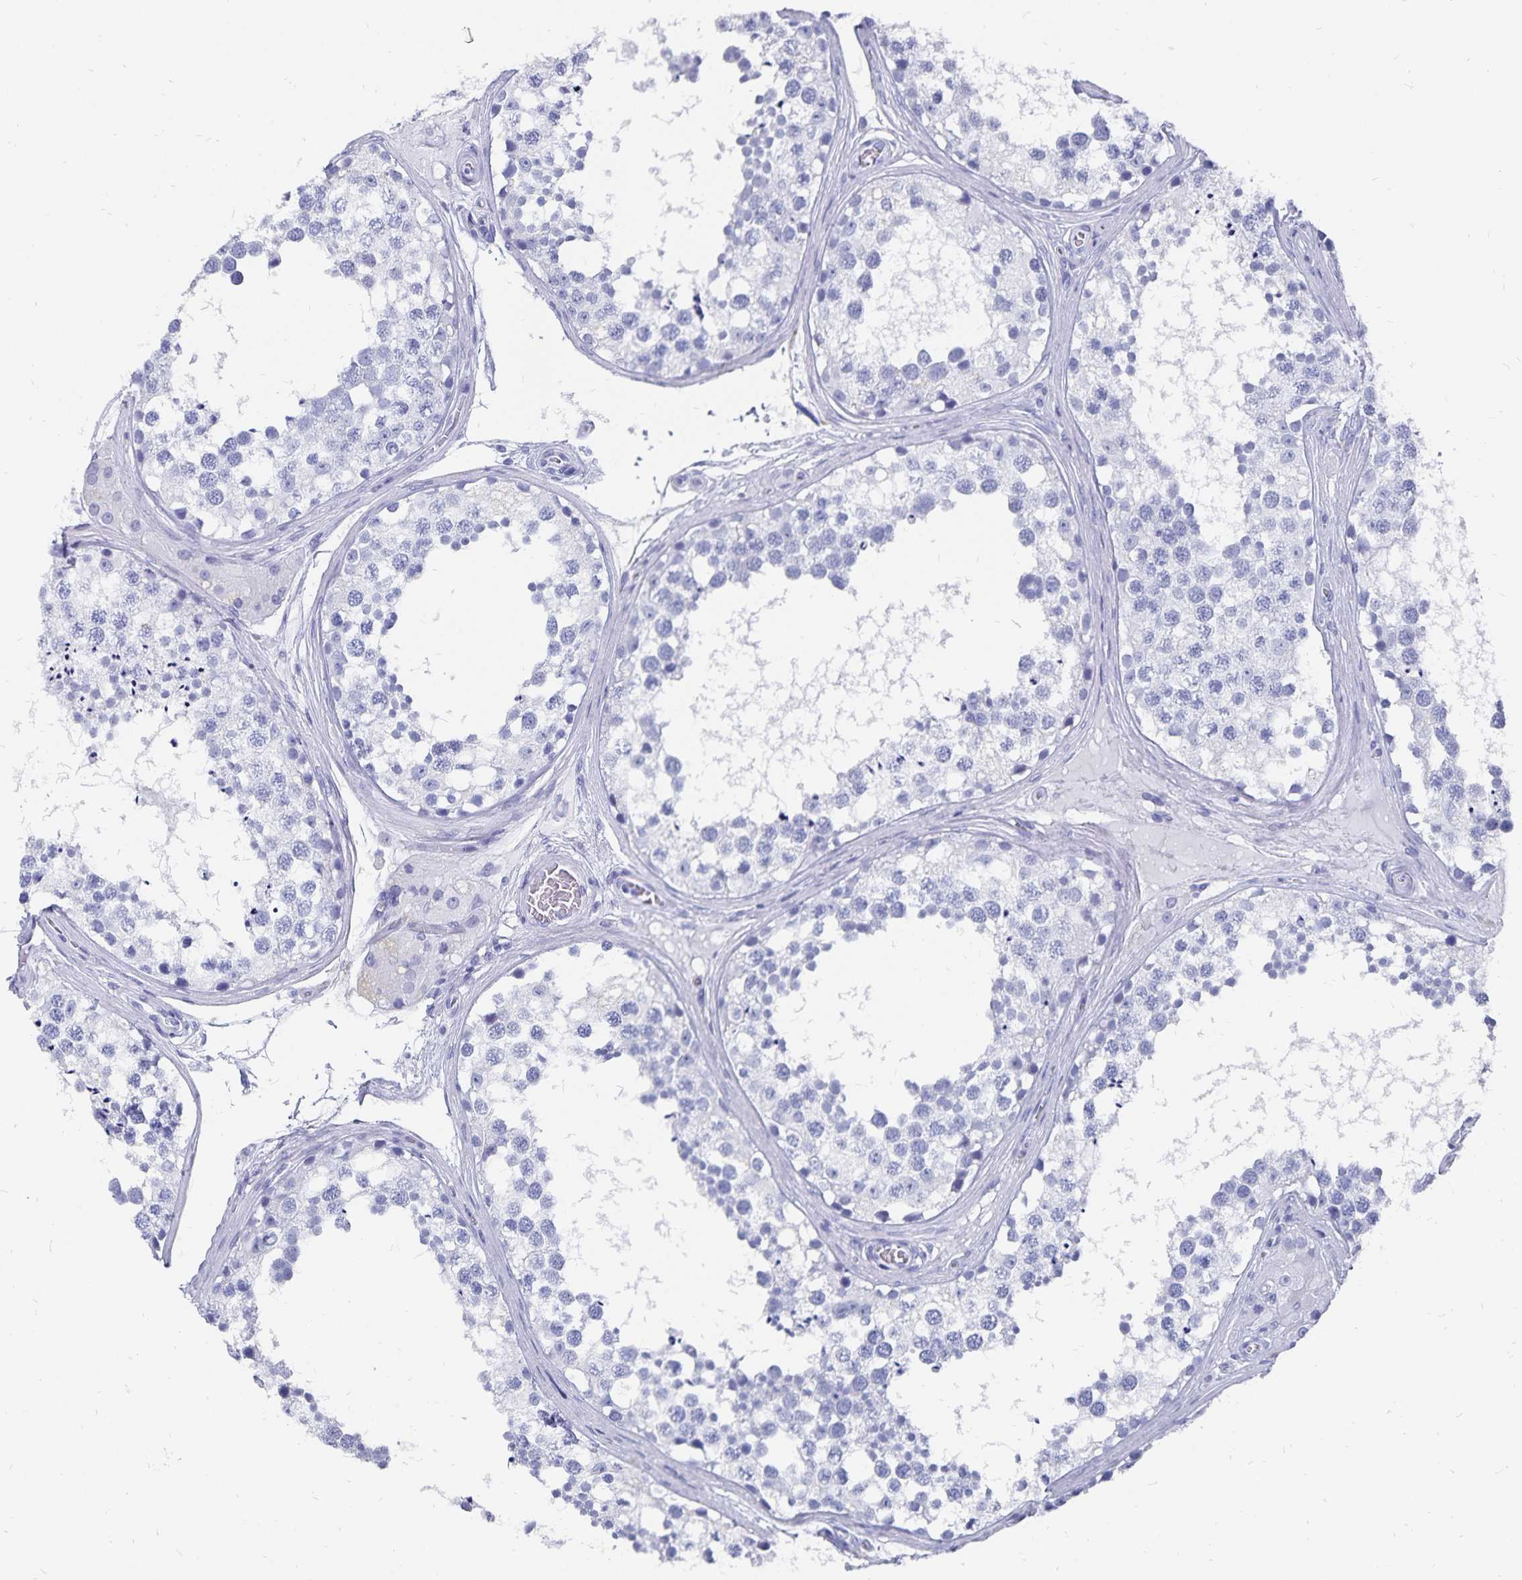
{"staining": {"intensity": "negative", "quantity": "none", "location": "none"}, "tissue": "testis", "cell_type": "Cells in seminiferous ducts", "image_type": "normal", "snomed": [{"axis": "morphology", "description": "Normal tissue, NOS"}, {"axis": "morphology", "description": "Seminoma, NOS"}, {"axis": "topography", "description": "Testis"}], "caption": "The immunohistochemistry micrograph has no significant expression in cells in seminiferous ducts of testis.", "gene": "ADH1A", "patient": {"sex": "male", "age": 65}}